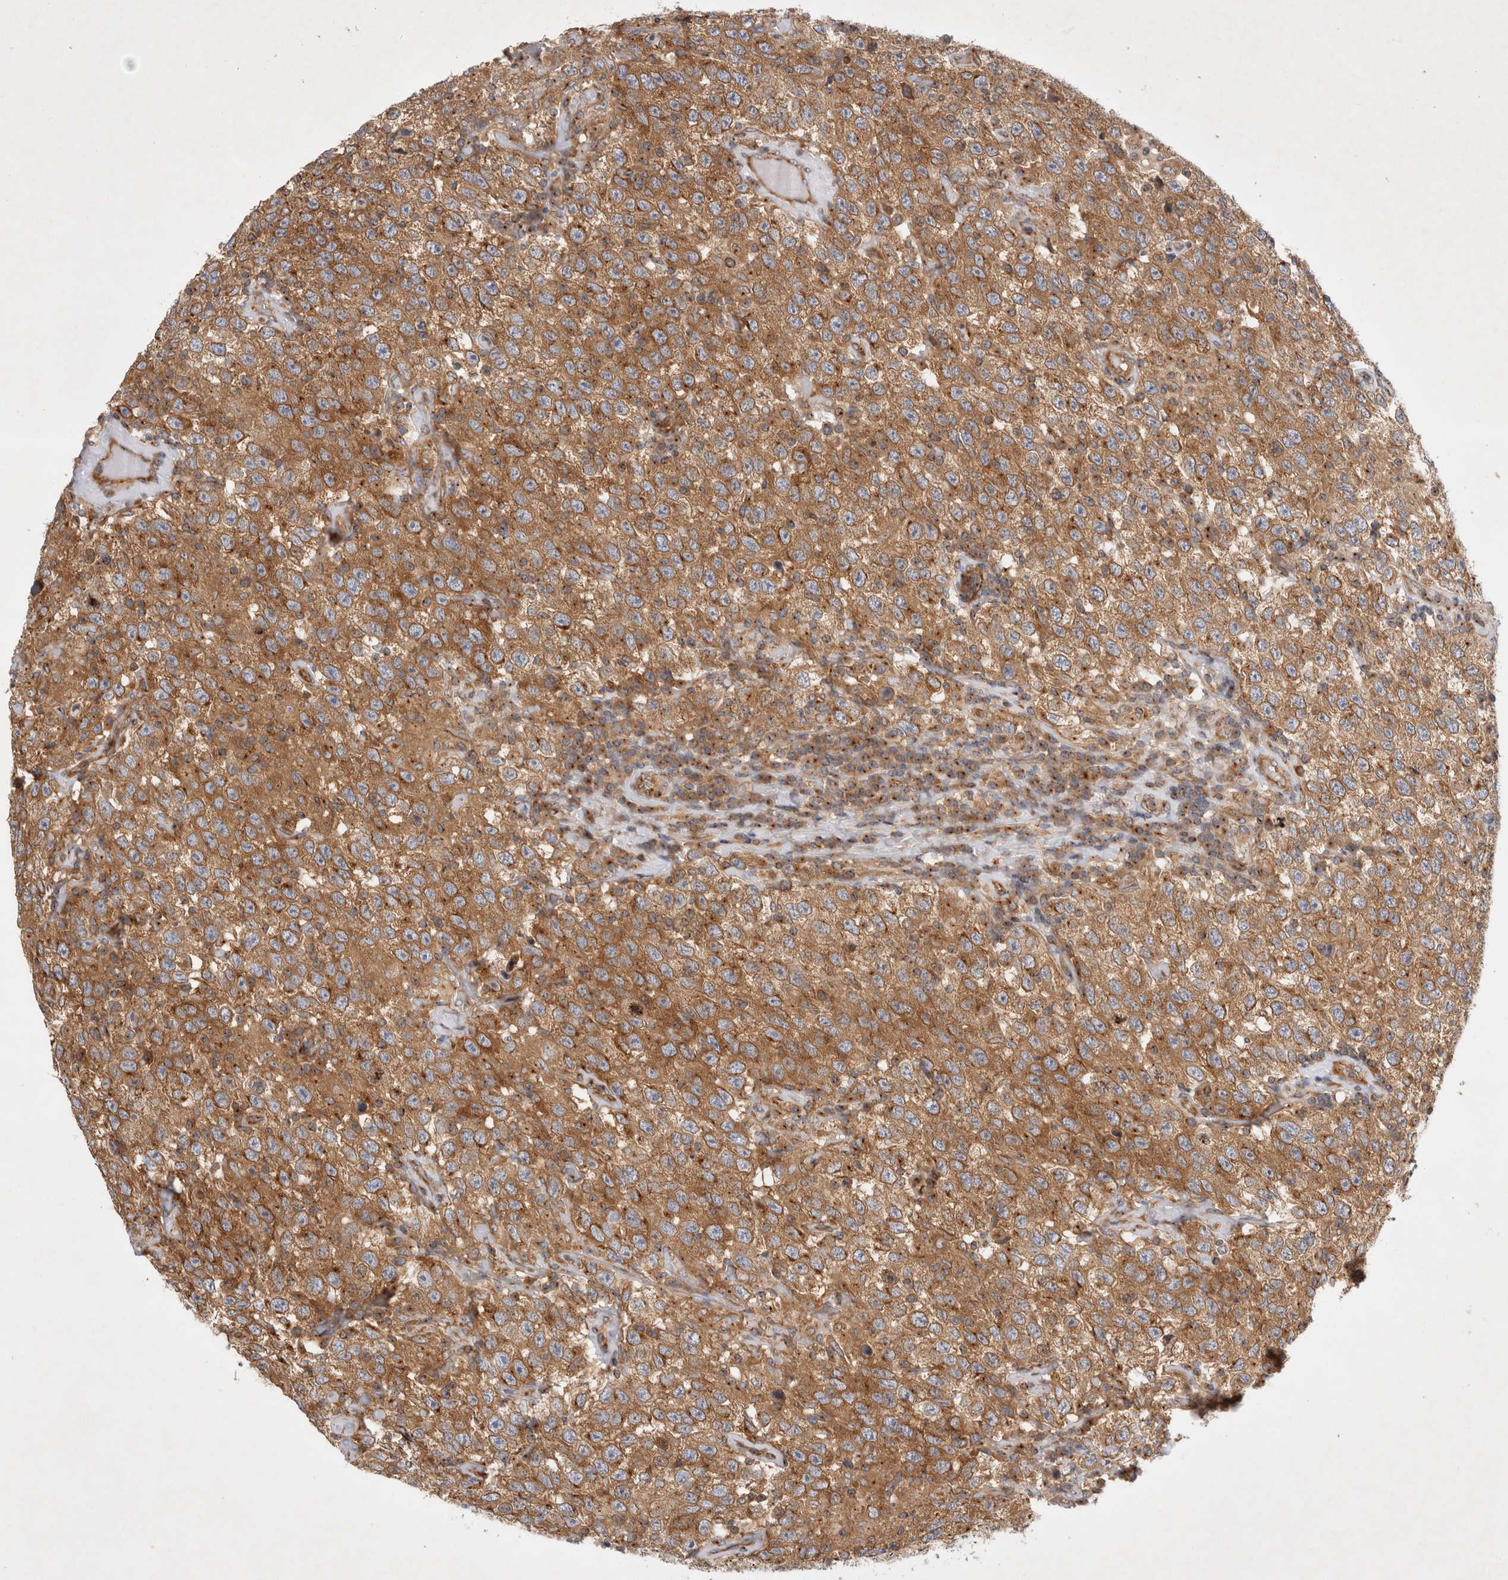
{"staining": {"intensity": "moderate", "quantity": ">75%", "location": "cytoplasmic/membranous"}, "tissue": "testis cancer", "cell_type": "Tumor cells", "image_type": "cancer", "snomed": [{"axis": "morphology", "description": "Seminoma, NOS"}, {"axis": "topography", "description": "Testis"}], "caption": "A micrograph showing moderate cytoplasmic/membranous expression in about >75% of tumor cells in testis cancer, as visualized by brown immunohistochemical staining.", "gene": "GPR150", "patient": {"sex": "male", "age": 41}}